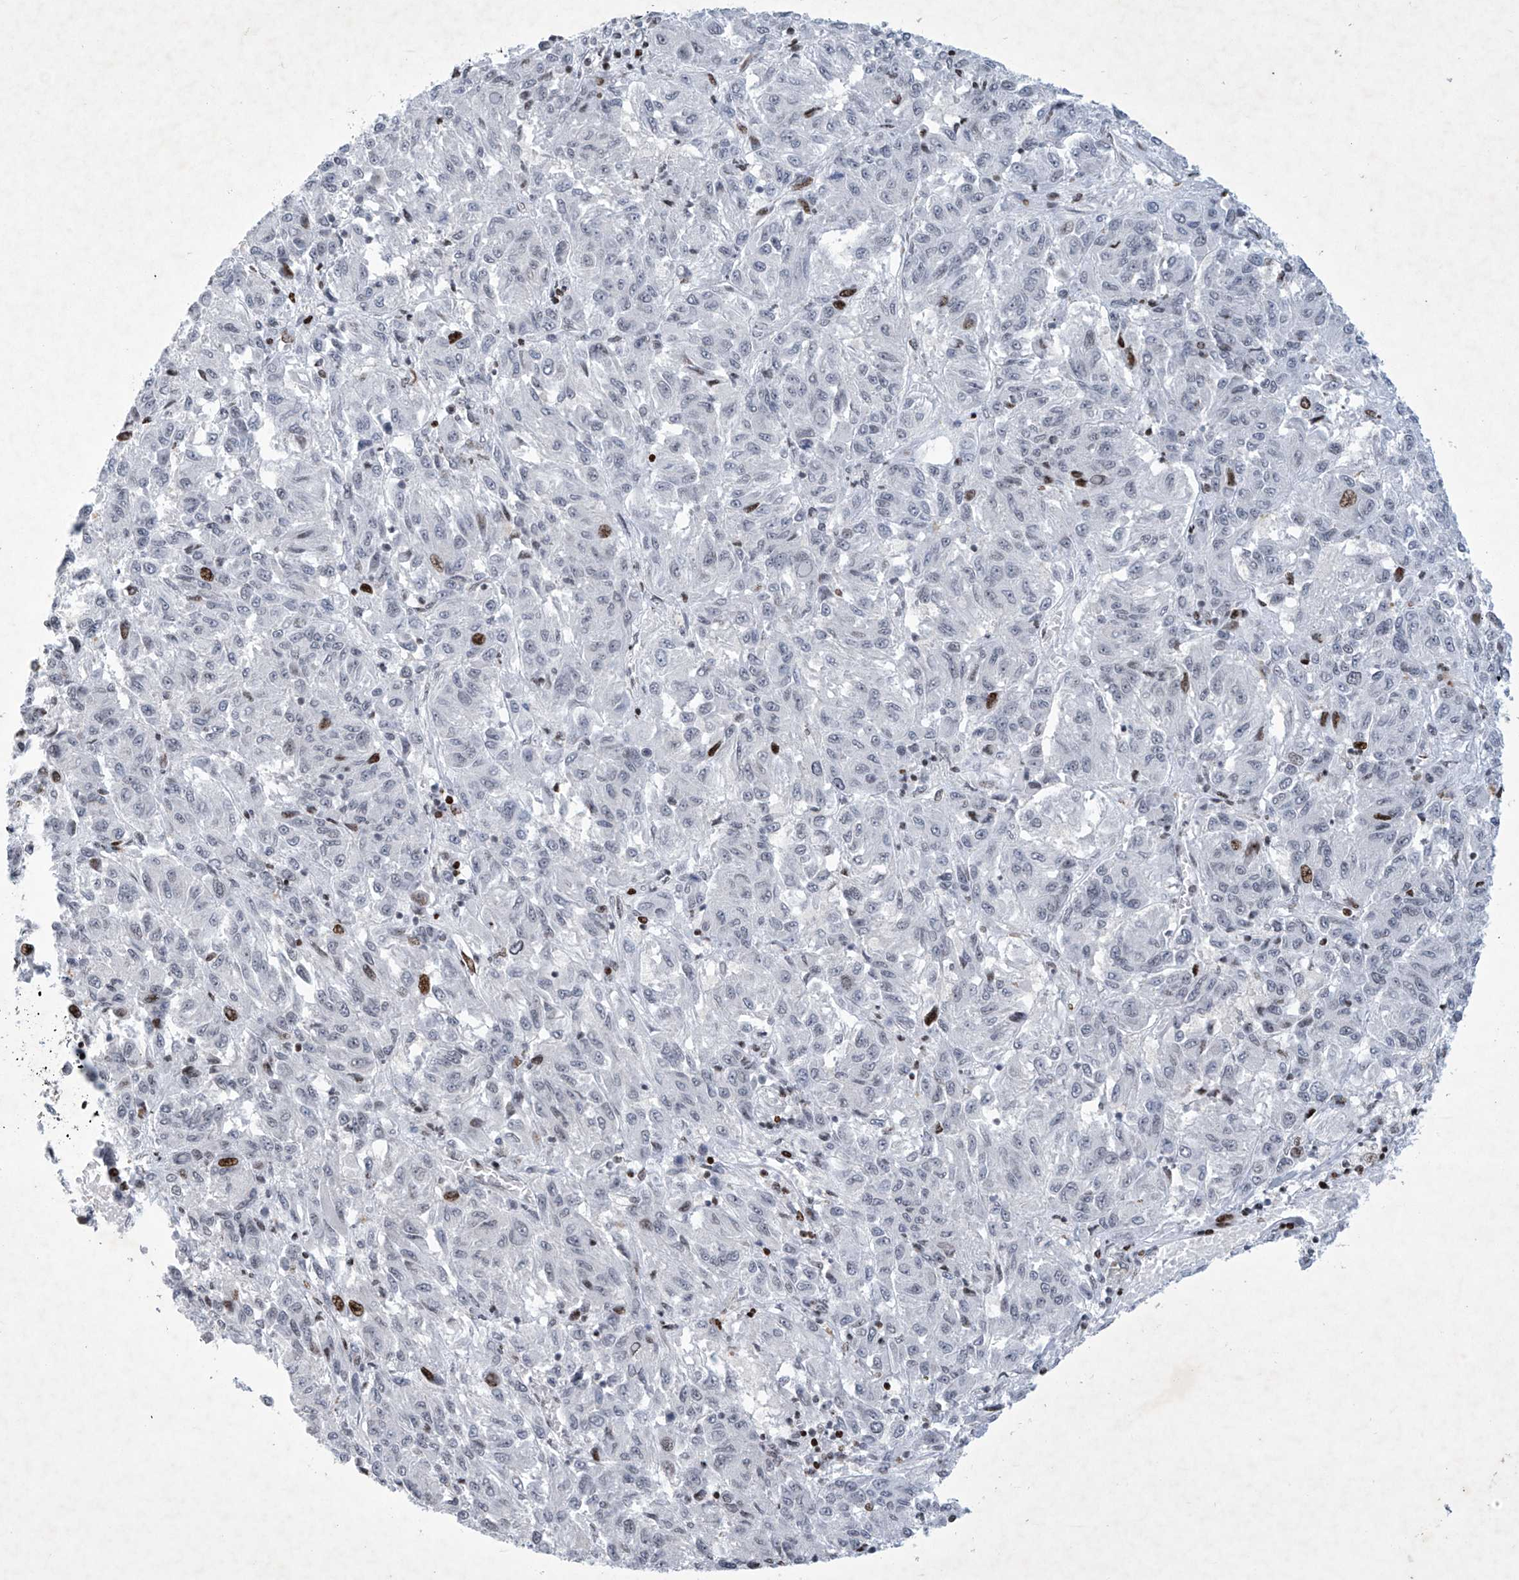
{"staining": {"intensity": "moderate", "quantity": "<25%", "location": "nuclear"}, "tissue": "melanoma", "cell_type": "Tumor cells", "image_type": "cancer", "snomed": [{"axis": "morphology", "description": "Malignant melanoma, Metastatic site"}, {"axis": "topography", "description": "Lung"}], "caption": "IHC photomicrograph of neoplastic tissue: melanoma stained using IHC shows low levels of moderate protein expression localized specifically in the nuclear of tumor cells, appearing as a nuclear brown color.", "gene": "RFX7", "patient": {"sex": "male", "age": 64}}